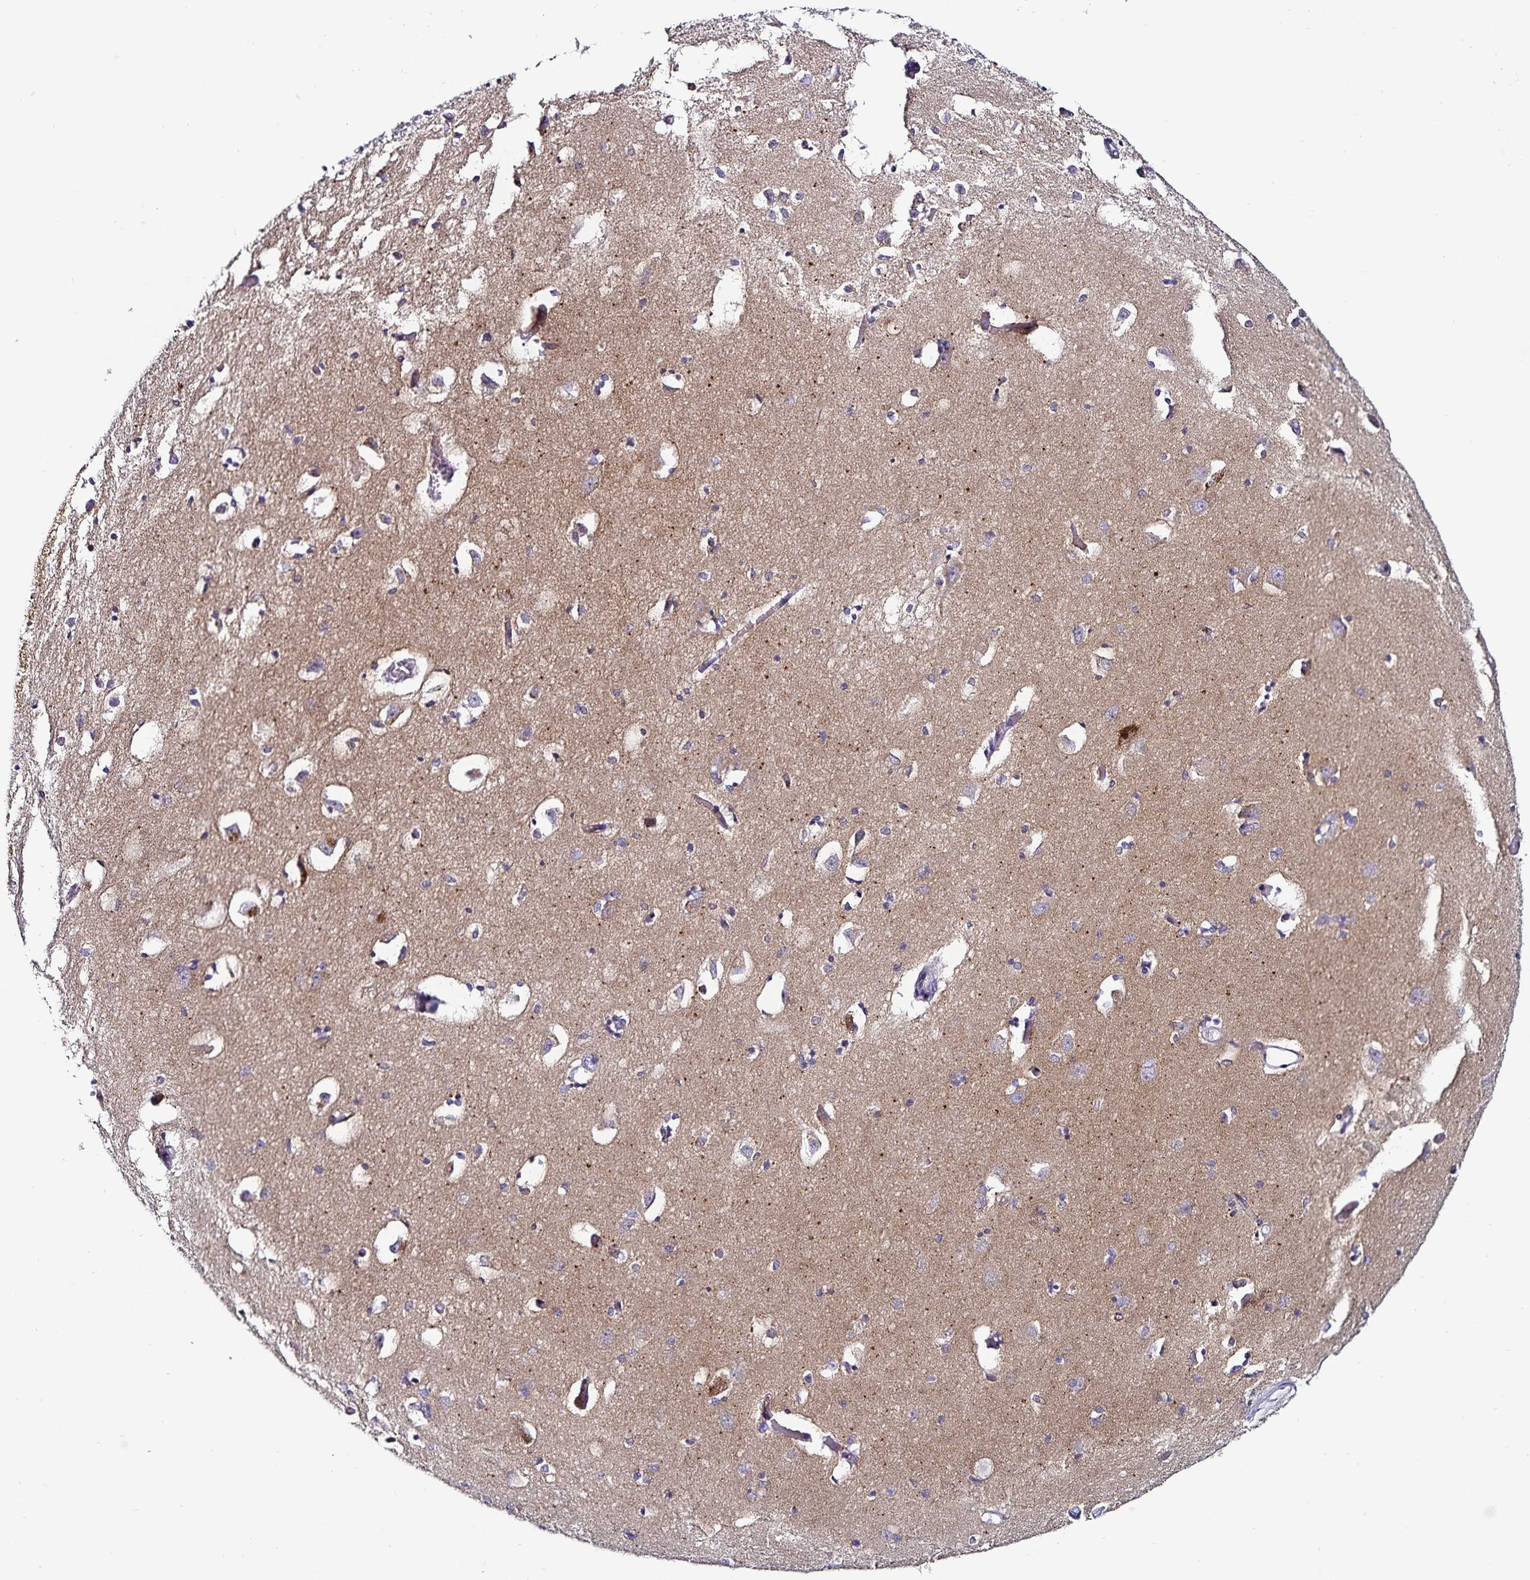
{"staining": {"intensity": "negative", "quantity": "none", "location": "none"}, "tissue": "caudate", "cell_type": "Glial cells", "image_type": "normal", "snomed": [{"axis": "morphology", "description": "Normal tissue, NOS"}, {"axis": "topography", "description": "Lateral ventricle wall"}, {"axis": "topography", "description": "Hippocampus"}], "caption": "Immunohistochemical staining of benign caudate displays no significant staining in glial cells. The staining was performed using DAB to visualize the protein expression in brown, while the nuclei were stained in blue with hematoxylin (Magnification: 20x).", "gene": "TSPAN7", "patient": {"sex": "female", "age": 63}}